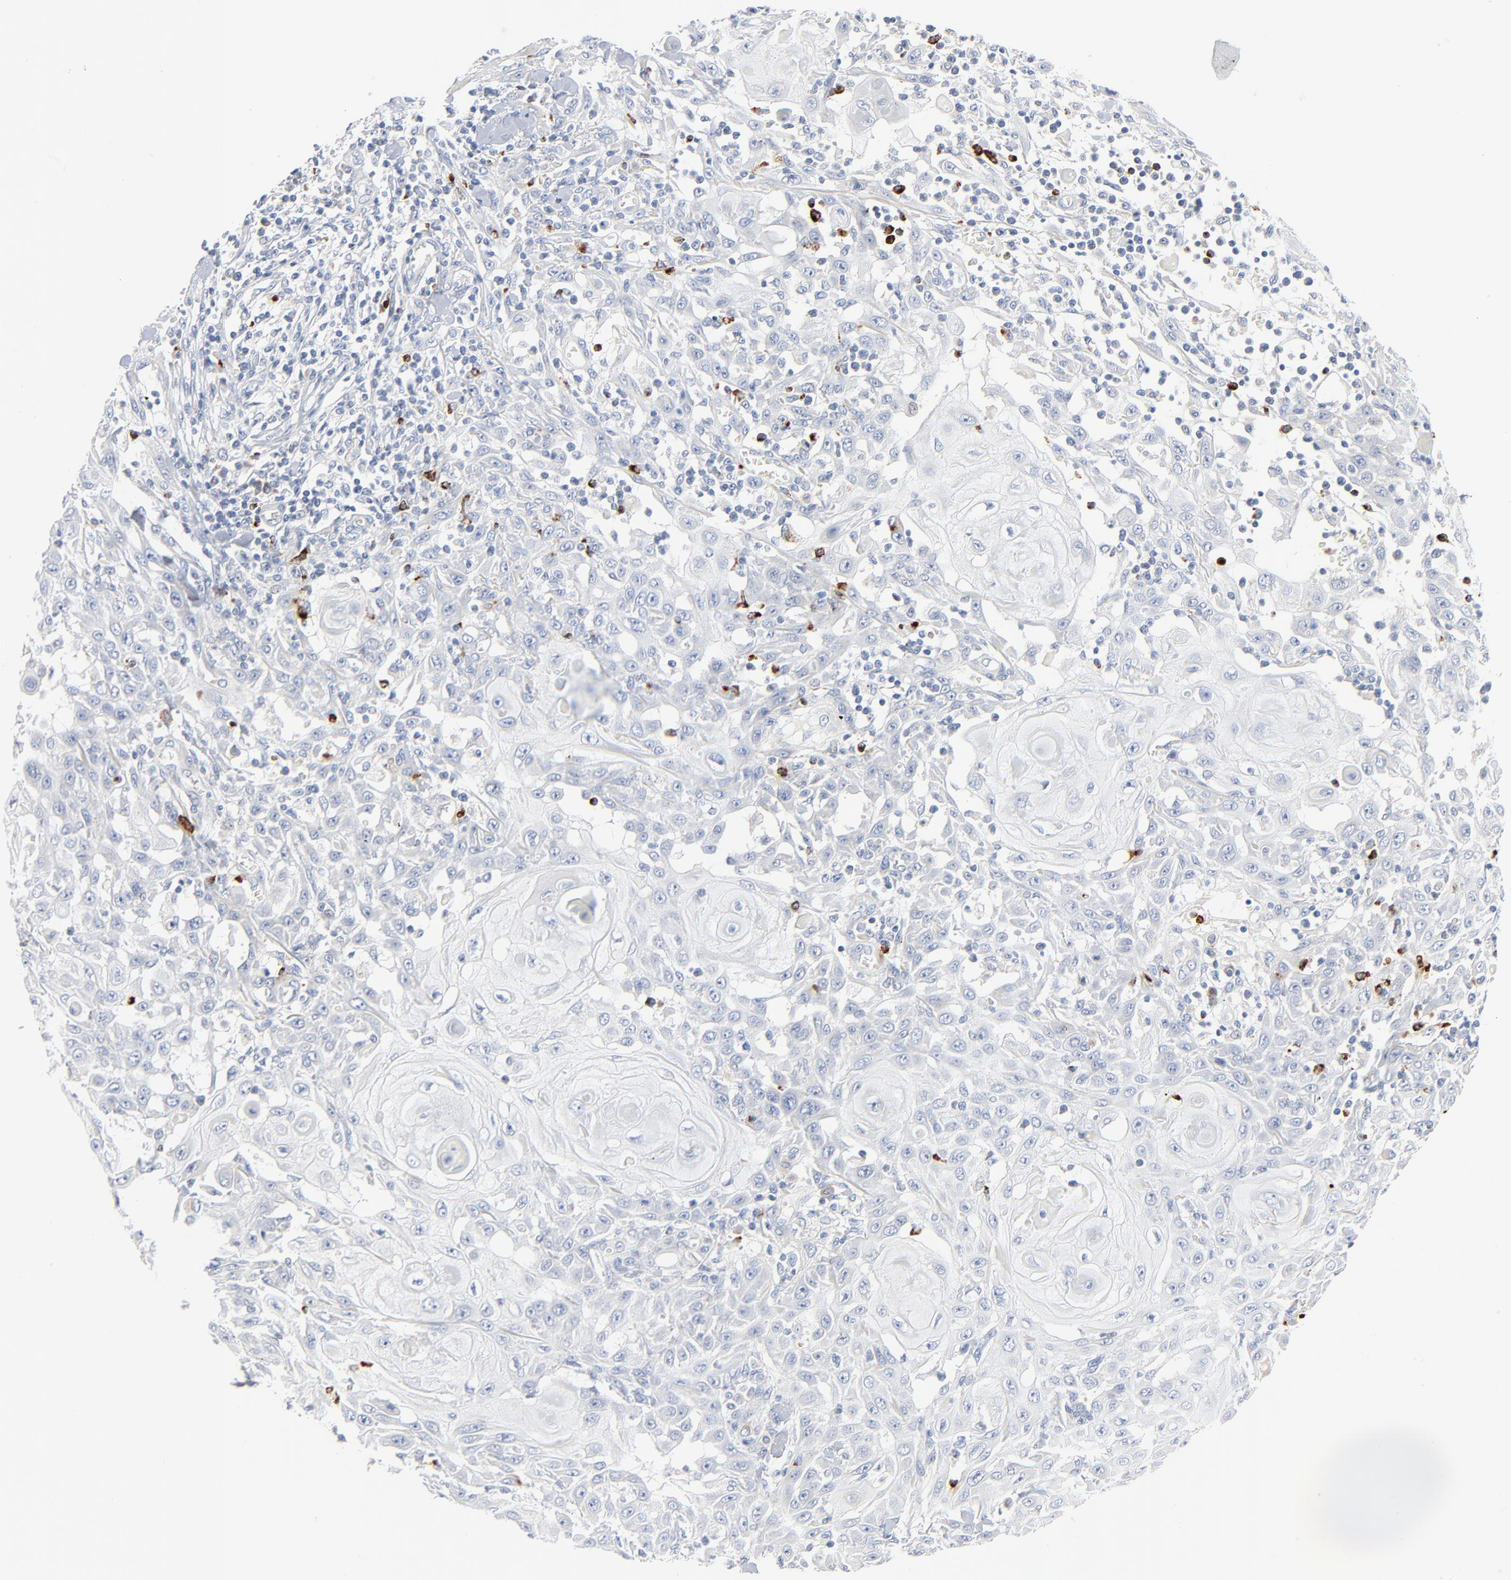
{"staining": {"intensity": "negative", "quantity": "none", "location": "none"}, "tissue": "skin cancer", "cell_type": "Tumor cells", "image_type": "cancer", "snomed": [{"axis": "morphology", "description": "Squamous cell carcinoma, NOS"}, {"axis": "topography", "description": "Skin"}], "caption": "Protein analysis of skin cancer displays no significant staining in tumor cells.", "gene": "GZMB", "patient": {"sex": "male", "age": 24}}